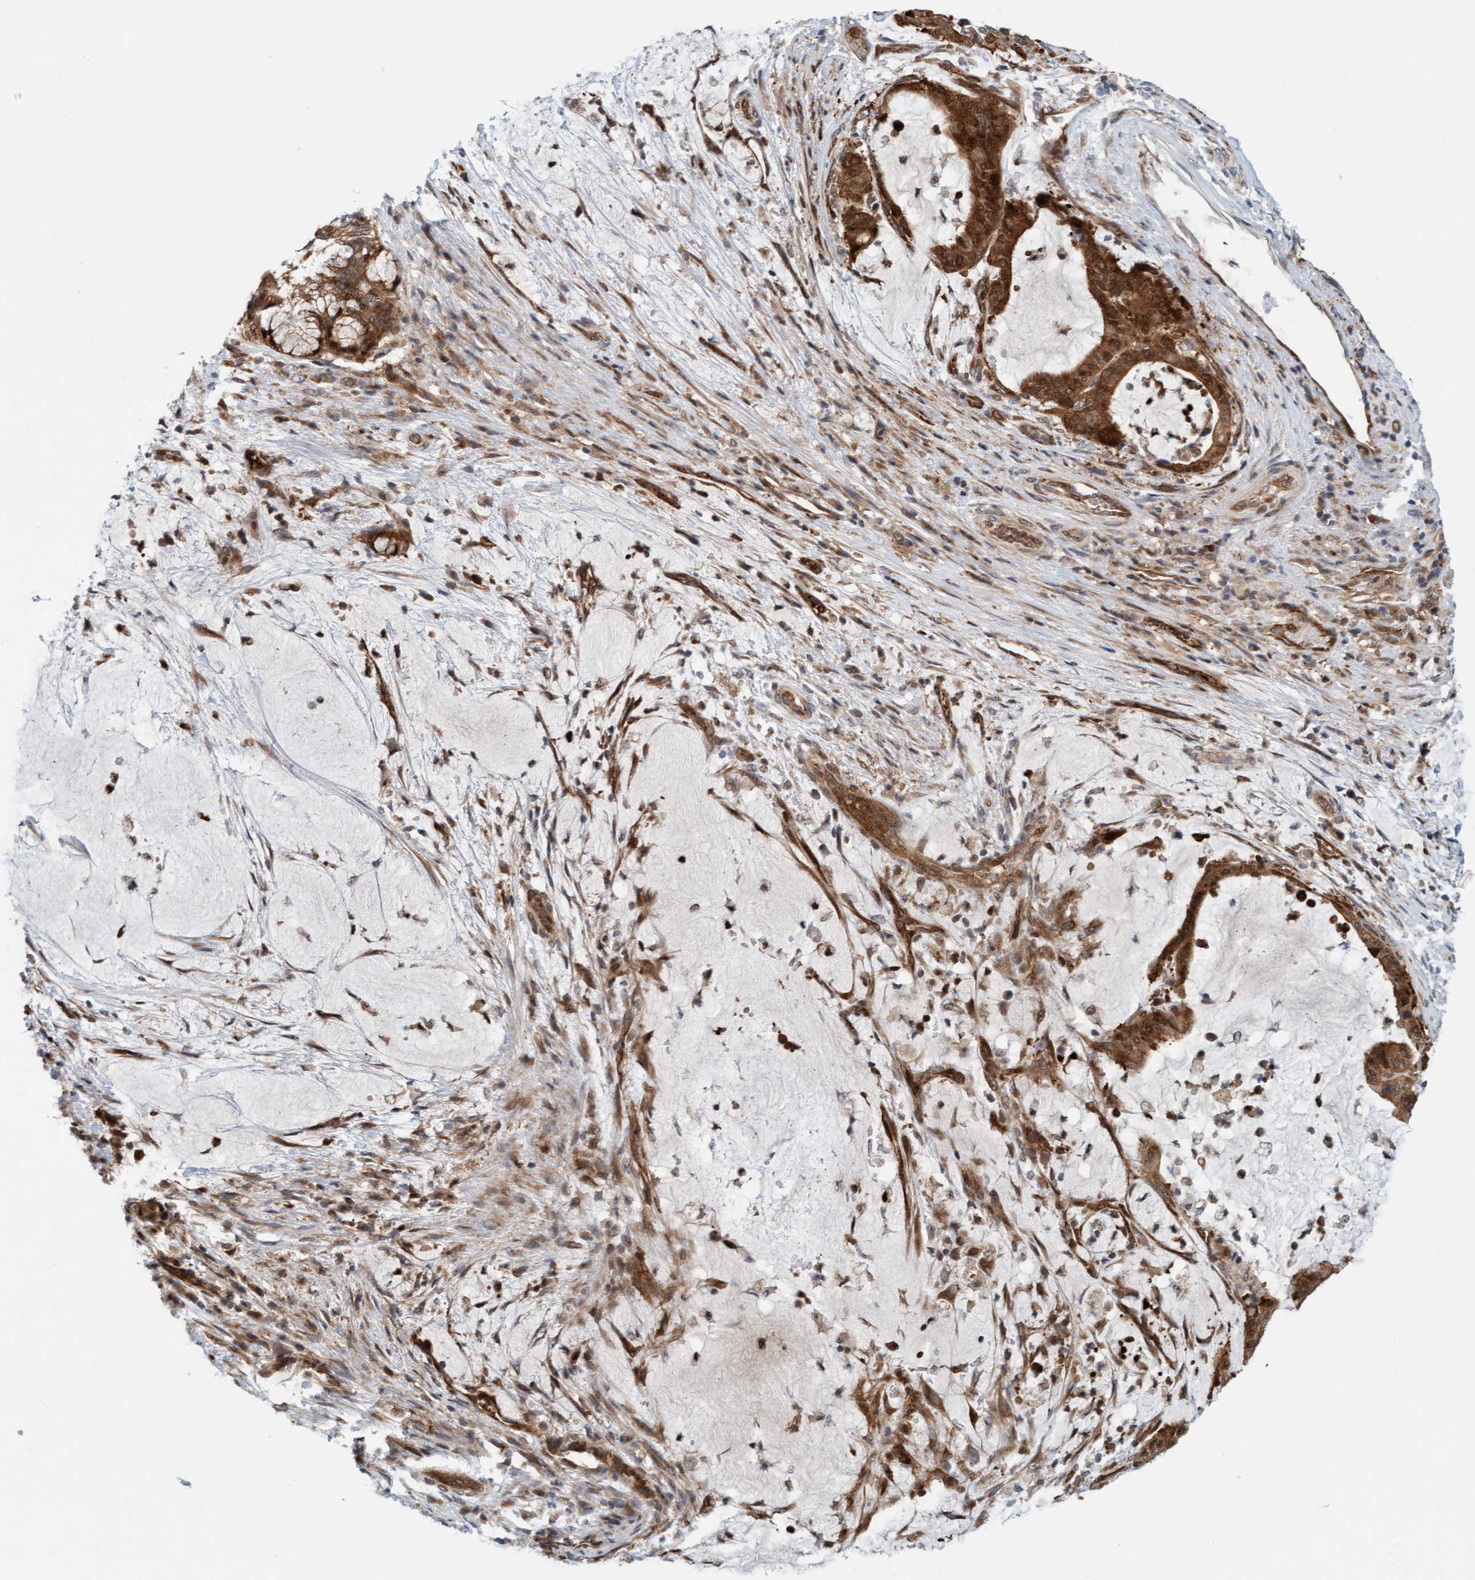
{"staining": {"intensity": "strong", "quantity": ">75%", "location": "cytoplasmic/membranous,nuclear"}, "tissue": "liver cancer", "cell_type": "Tumor cells", "image_type": "cancer", "snomed": [{"axis": "morphology", "description": "Normal tissue, NOS"}, {"axis": "morphology", "description": "Cholangiocarcinoma"}, {"axis": "topography", "description": "Liver"}, {"axis": "topography", "description": "Peripheral nerve tissue"}], "caption": "Liver cancer stained with immunohistochemistry displays strong cytoplasmic/membranous and nuclear staining in about >75% of tumor cells. The staining was performed using DAB to visualize the protein expression in brown, while the nuclei were stained in blue with hematoxylin (Magnification: 20x).", "gene": "EIF4EBP1", "patient": {"sex": "female", "age": 73}}